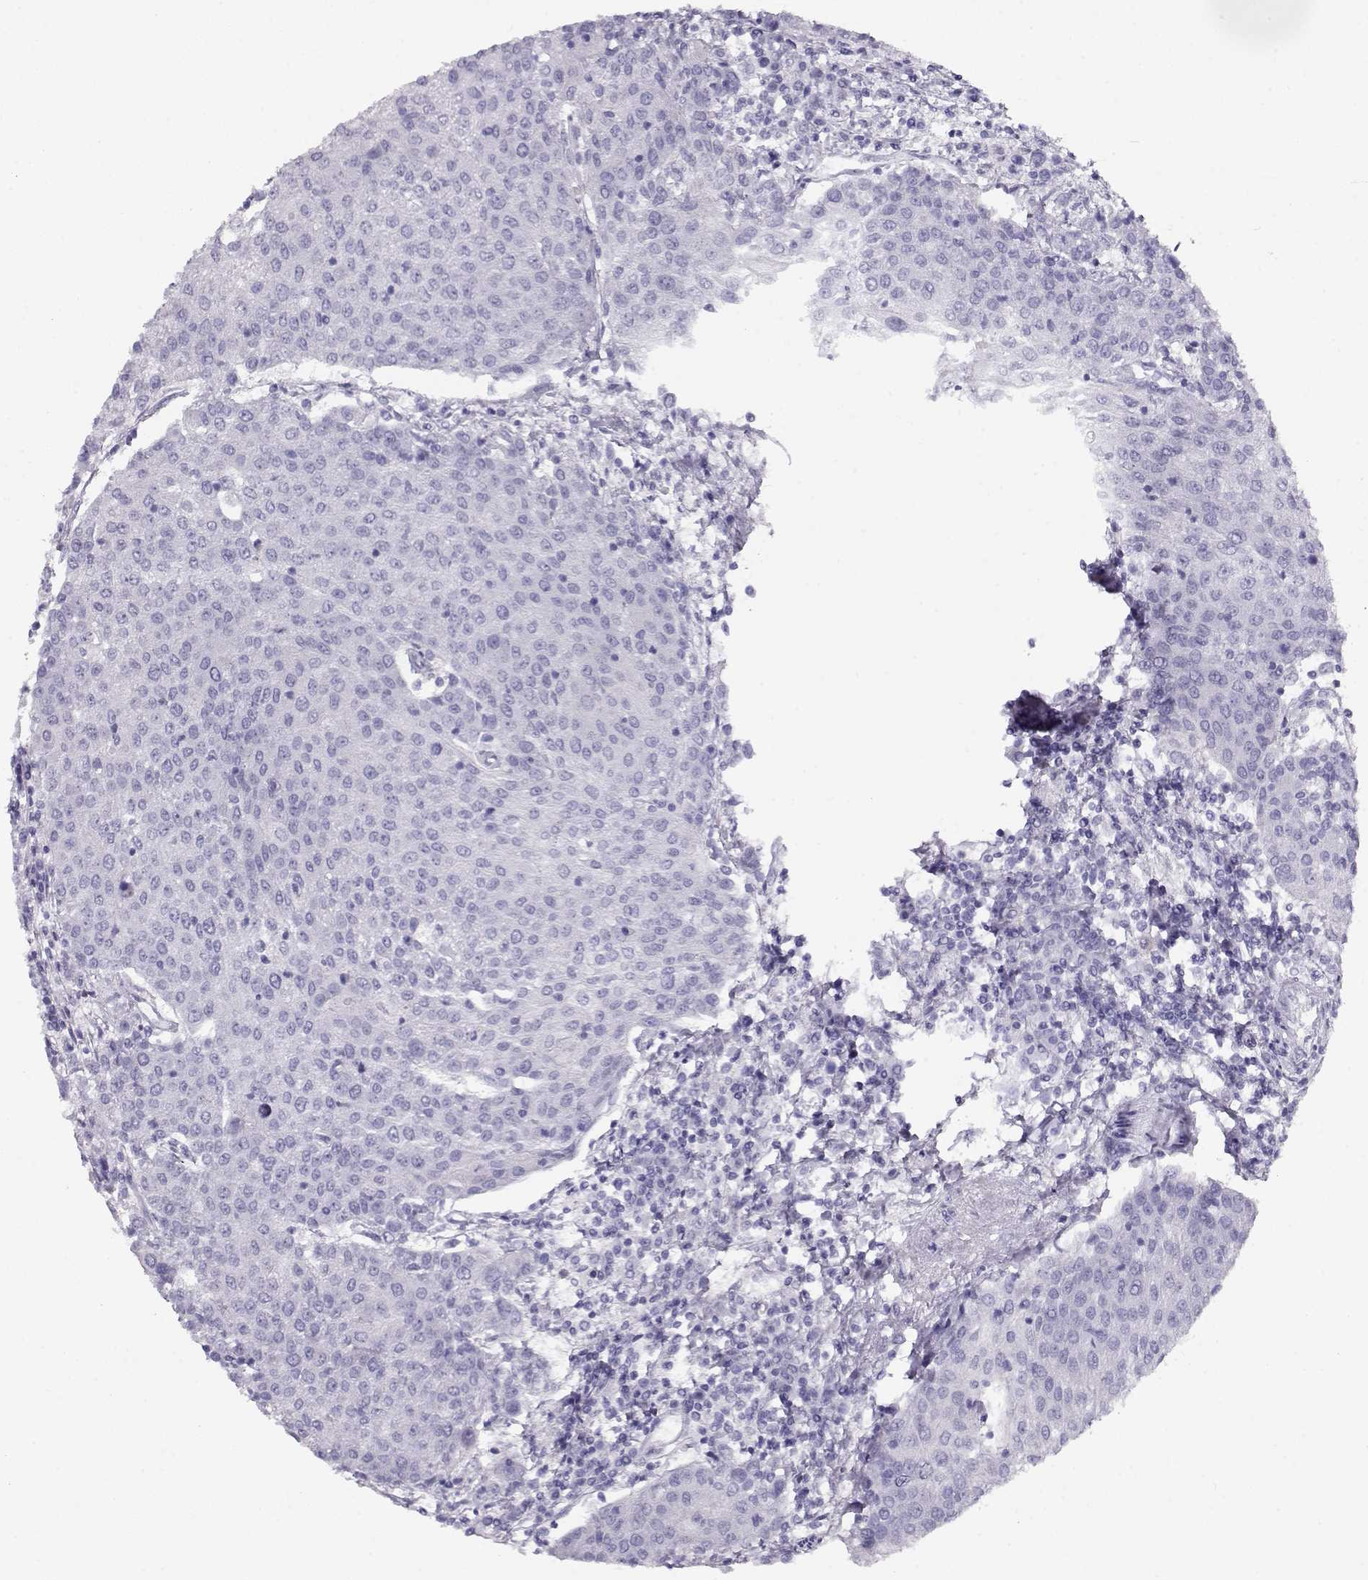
{"staining": {"intensity": "negative", "quantity": "none", "location": "none"}, "tissue": "urothelial cancer", "cell_type": "Tumor cells", "image_type": "cancer", "snomed": [{"axis": "morphology", "description": "Urothelial carcinoma, High grade"}, {"axis": "topography", "description": "Urinary bladder"}], "caption": "Immunohistochemistry of human urothelial cancer demonstrates no expression in tumor cells.", "gene": "ACTN2", "patient": {"sex": "female", "age": 85}}